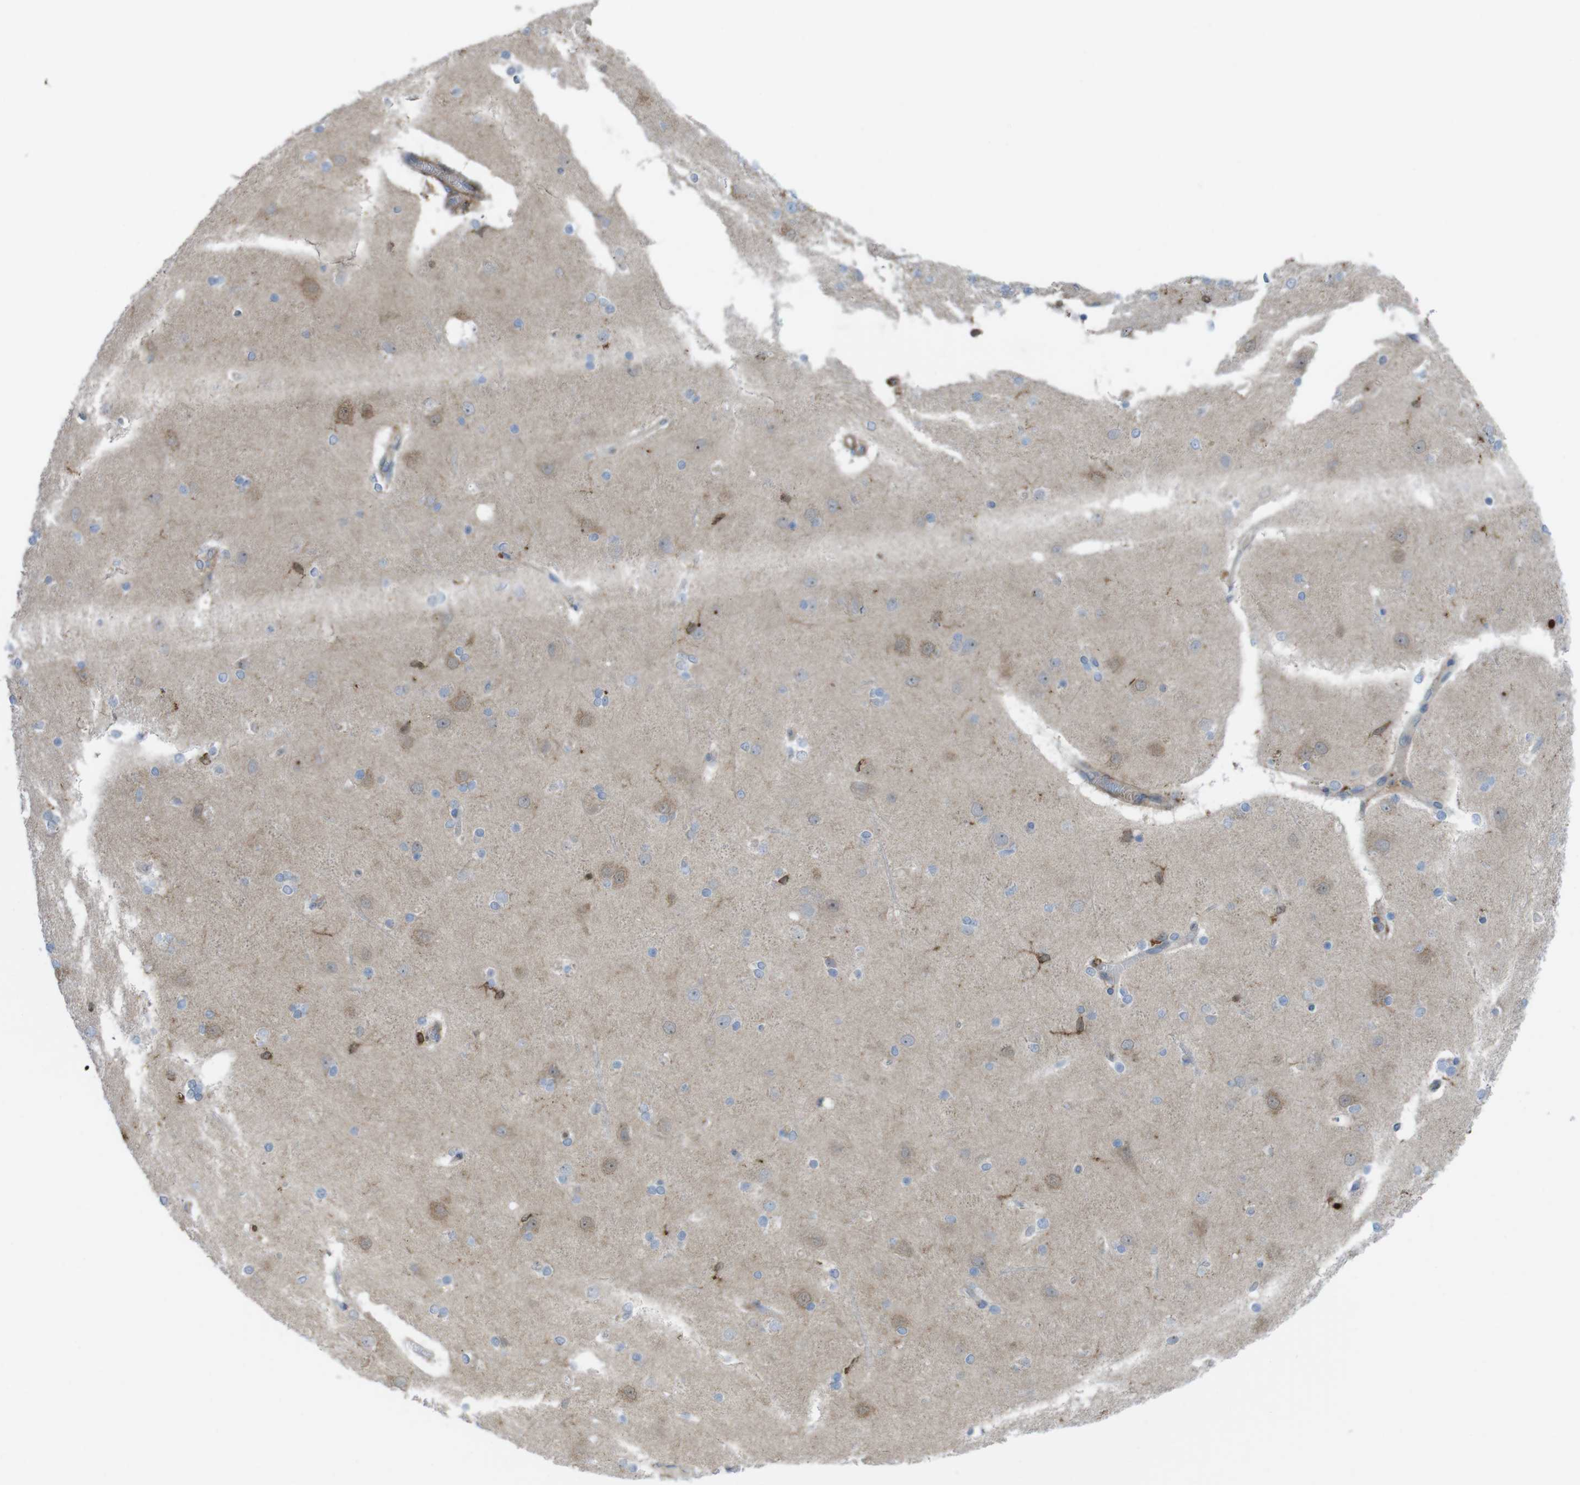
{"staining": {"intensity": "negative", "quantity": "none", "location": "none"}, "tissue": "cerebral cortex", "cell_type": "Endothelial cells", "image_type": "normal", "snomed": [{"axis": "morphology", "description": "Normal tissue, NOS"}, {"axis": "topography", "description": "Cerebral cortex"}], "caption": "Immunohistochemistry histopathology image of benign human cerebral cortex stained for a protein (brown), which demonstrates no expression in endothelial cells. The staining is performed using DAB (3,3'-diaminobenzidine) brown chromogen with nuclei counter-stained in using hematoxylin.", "gene": "PRKCD", "patient": {"sex": "female", "age": 54}}